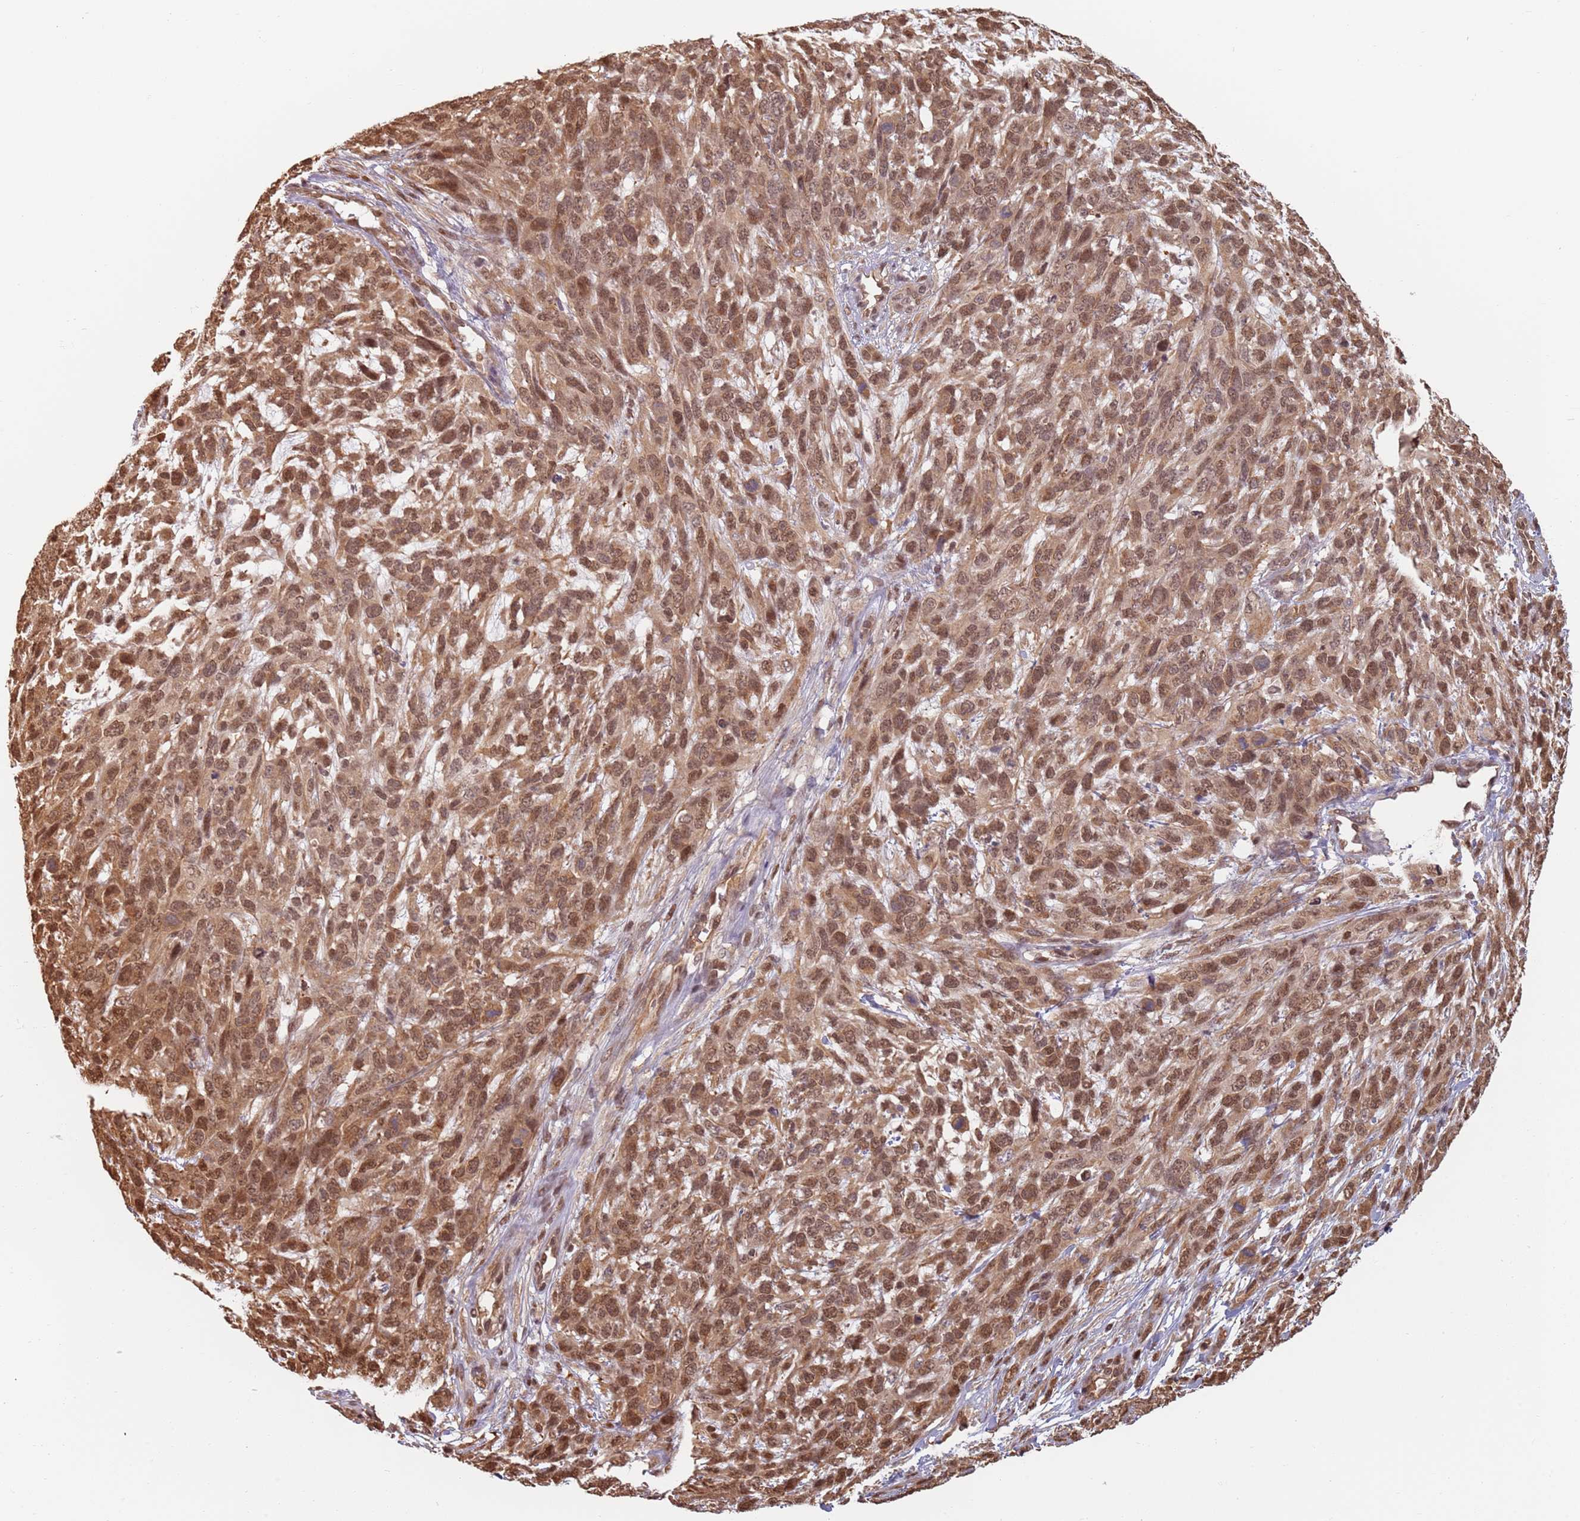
{"staining": {"intensity": "moderate", "quantity": ">75%", "location": "cytoplasmic/membranous,nuclear"}, "tissue": "melanoma", "cell_type": "Tumor cells", "image_type": "cancer", "snomed": [{"axis": "morphology", "description": "Normal morphology"}, {"axis": "morphology", "description": "Malignant melanoma, NOS"}, {"axis": "topography", "description": "Skin"}], "caption": "This photomicrograph exhibits immunohistochemistry (IHC) staining of human malignant melanoma, with medium moderate cytoplasmic/membranous and nuclear positivity in approximately >75% of tumor cells.", "gene": "PLSCR5", "patient": {"sex": "female", "age": 72}}